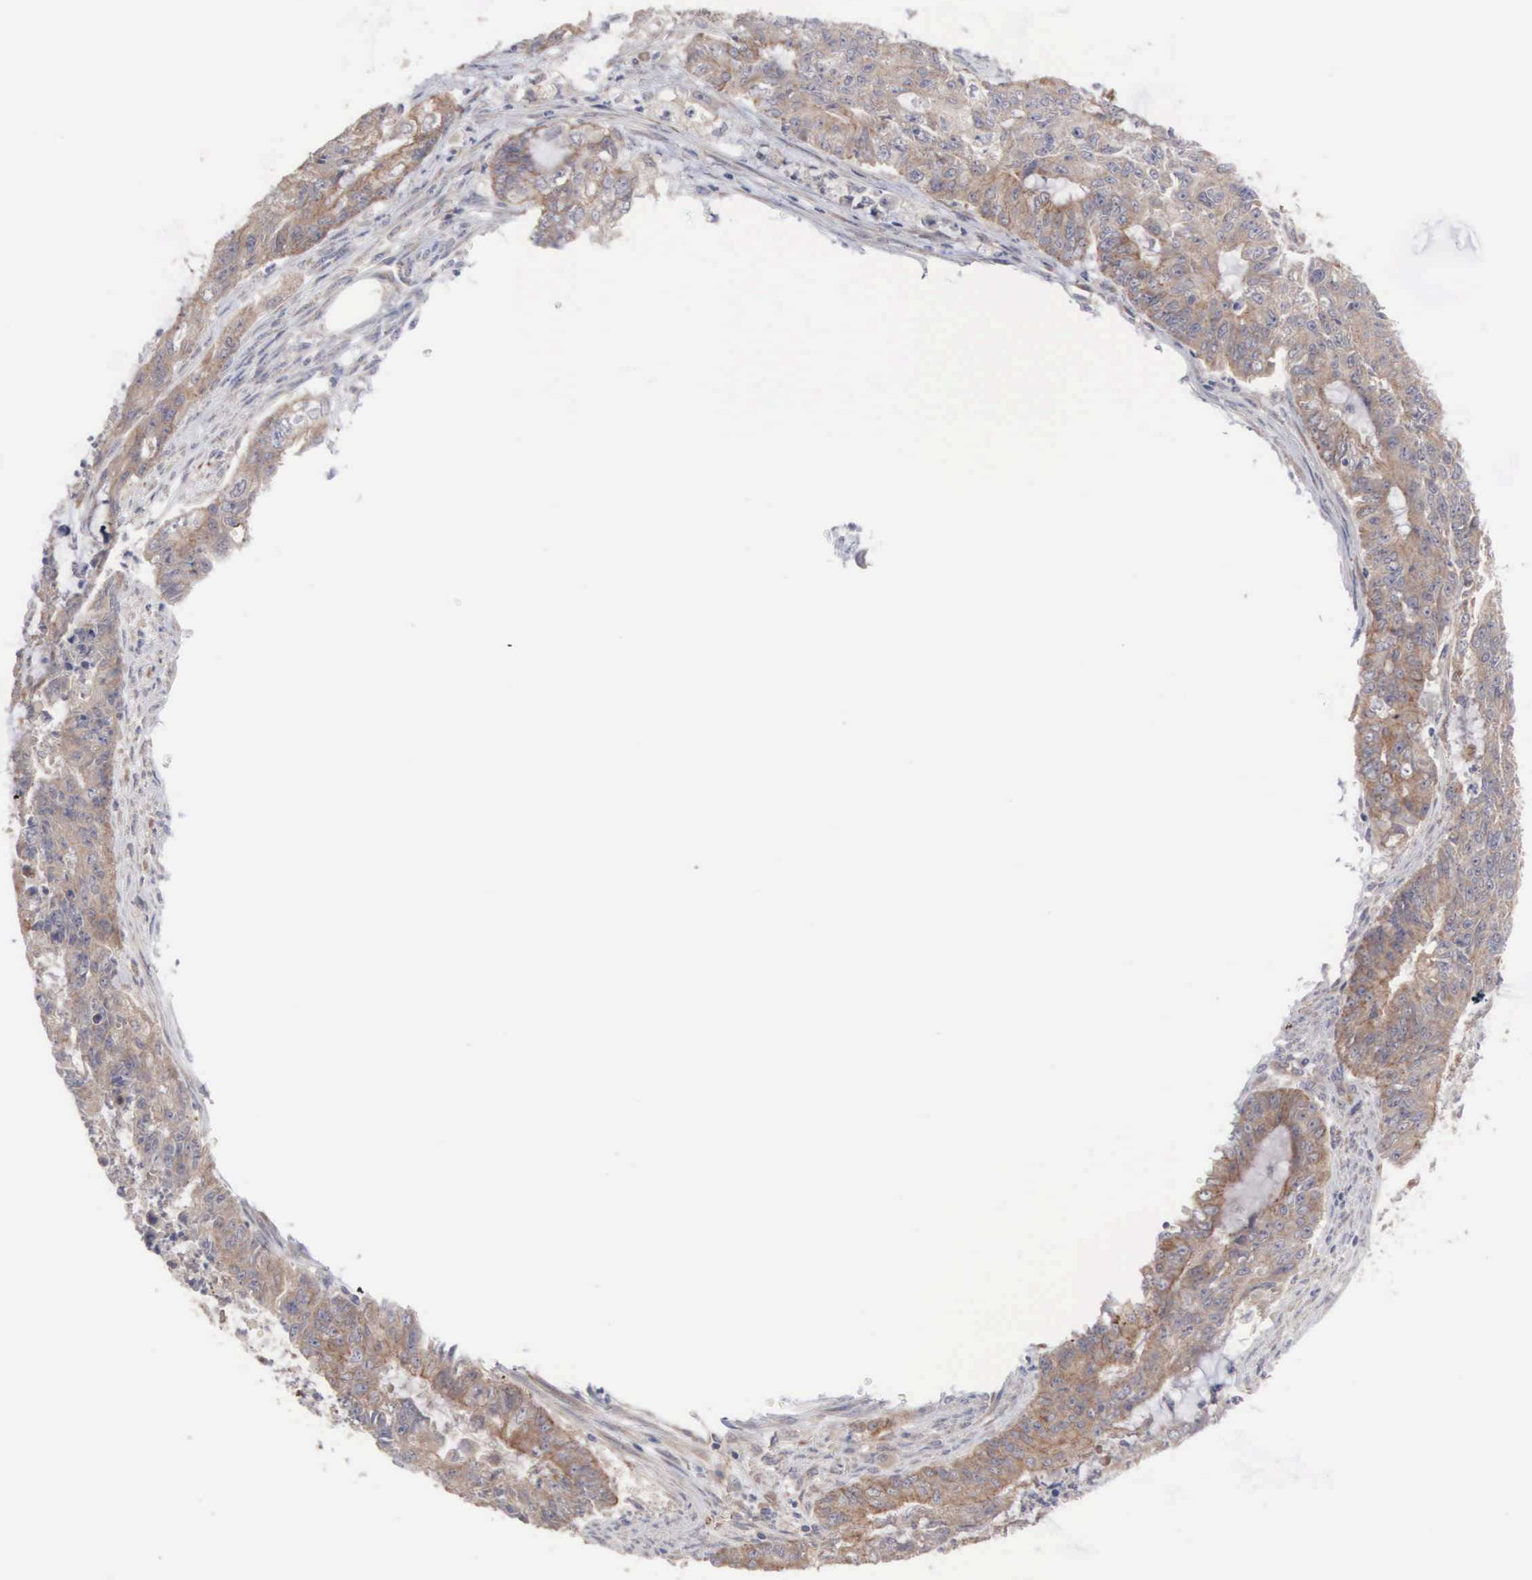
{"staining": {"intensity": "moderate", "quantity": ">75%", "location": "cytoplasmic/membranous"}, "tissue": "endometrial cancer", "cell_type": "Tumor cells", "image_type": "cancer", "snomed": [{"axis": "morphology", "description": "Adenocarcinoma, NOS"}, {"axis": "topography", "description": "Endometrium"}], "caption": "This is a micrograph of immunohistochemistry (IHC) staining of endometrial cancer (adenocarcinoma), which shows moderate positivity in the cytoplasmic/membranous of tumor cells.", "gene": "INF2", "patient": {"sex": "female", "age": 75}}